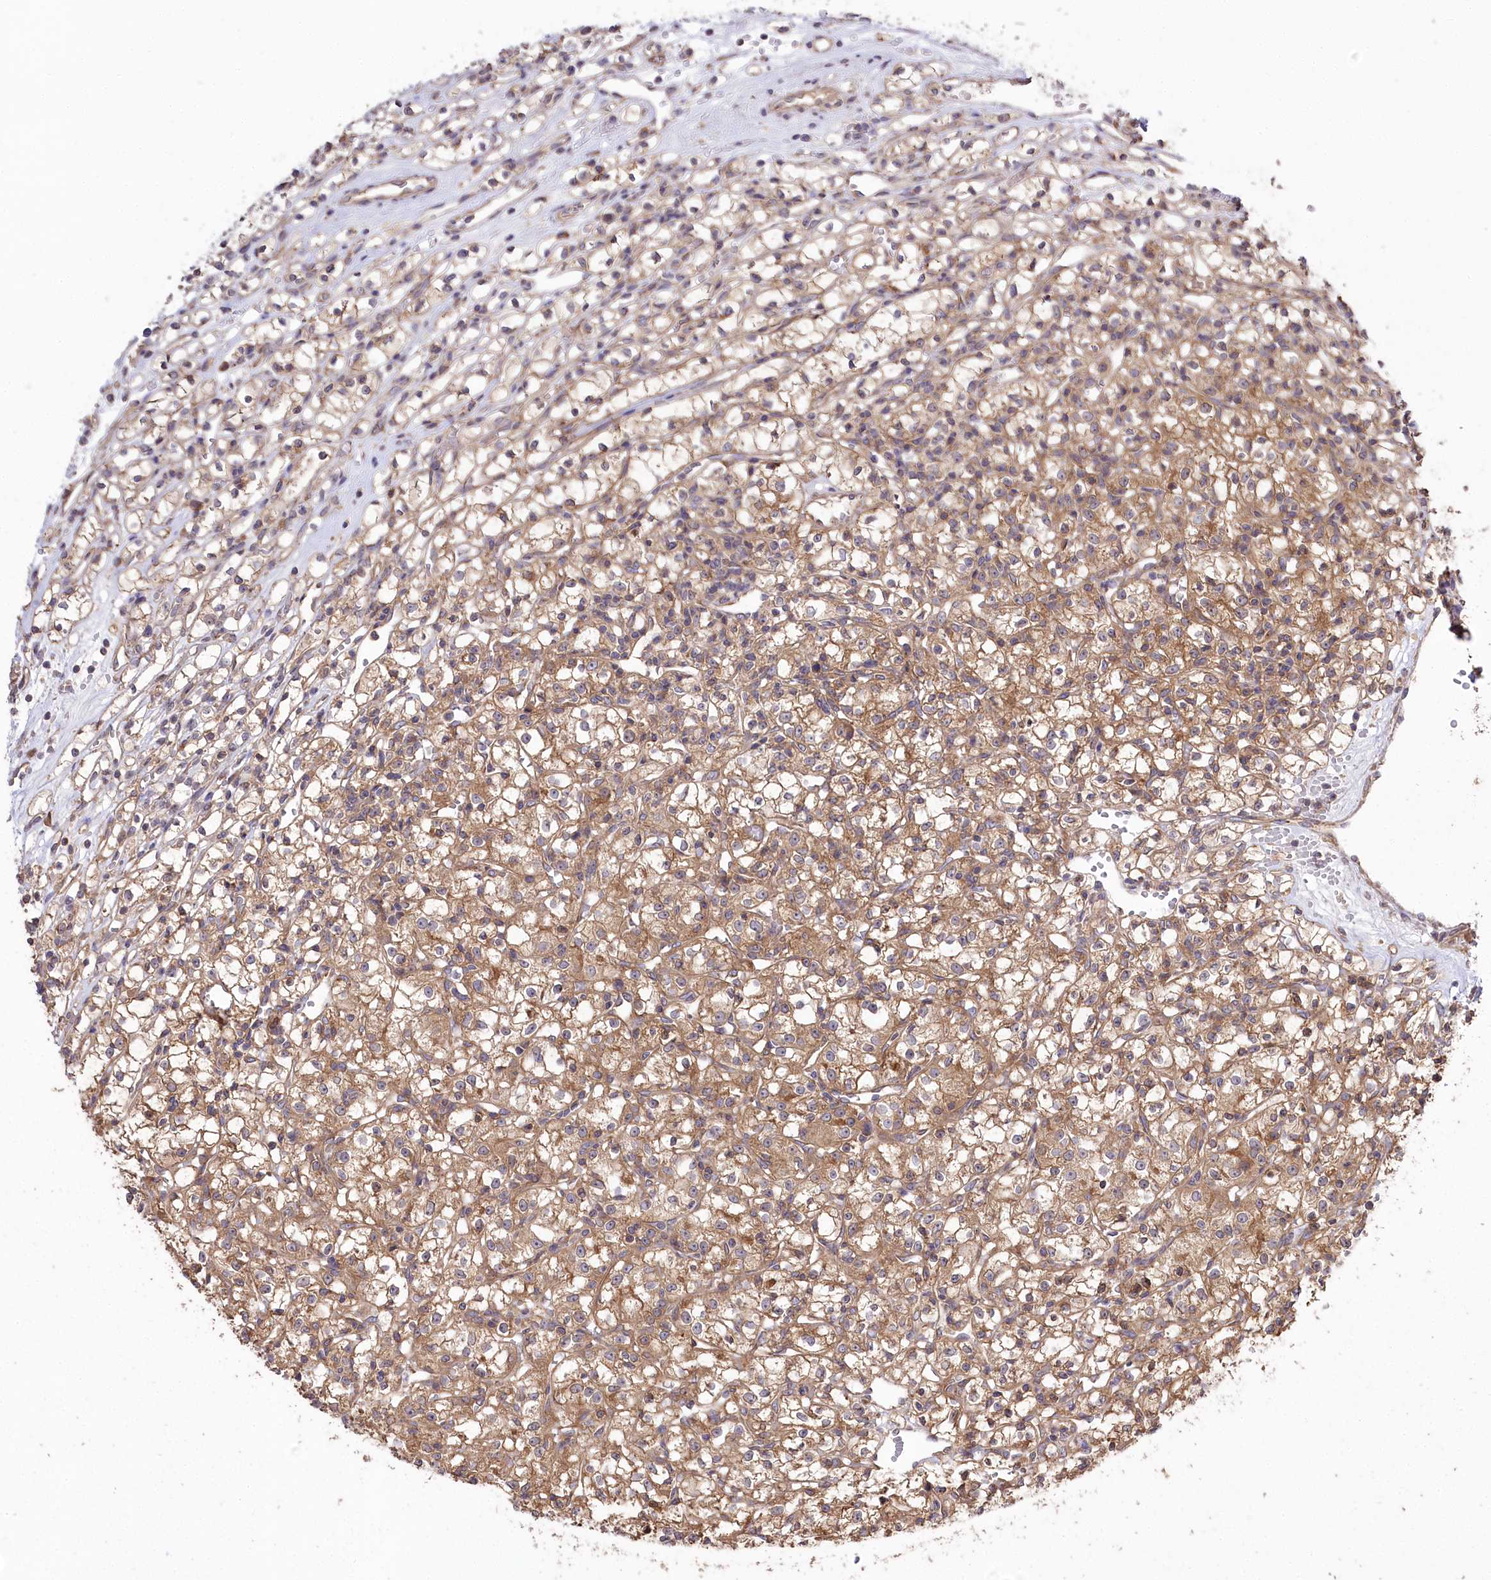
{"staining": {"intensity": "moderate", "quantity": ">75%", "location": "cytoplasmic/membranous"}, "tissue": "renal cancer", "cell_type": "Tumor cells", "image_type": "cancer", "snomed": [{"axis": "morphology", "description": "Adenocarcinoma, NOS"}, {"axis": "topography", "description": "Kidney"}], "caption": "The image demonstrates a brown stain indicating the presence of a protein in the cytoplasmic/membranous of tumor cells in renal cancer (adenocarcinoma).", "gene": "PRSS53", "patient": {"sex": "female", "age": 59}}